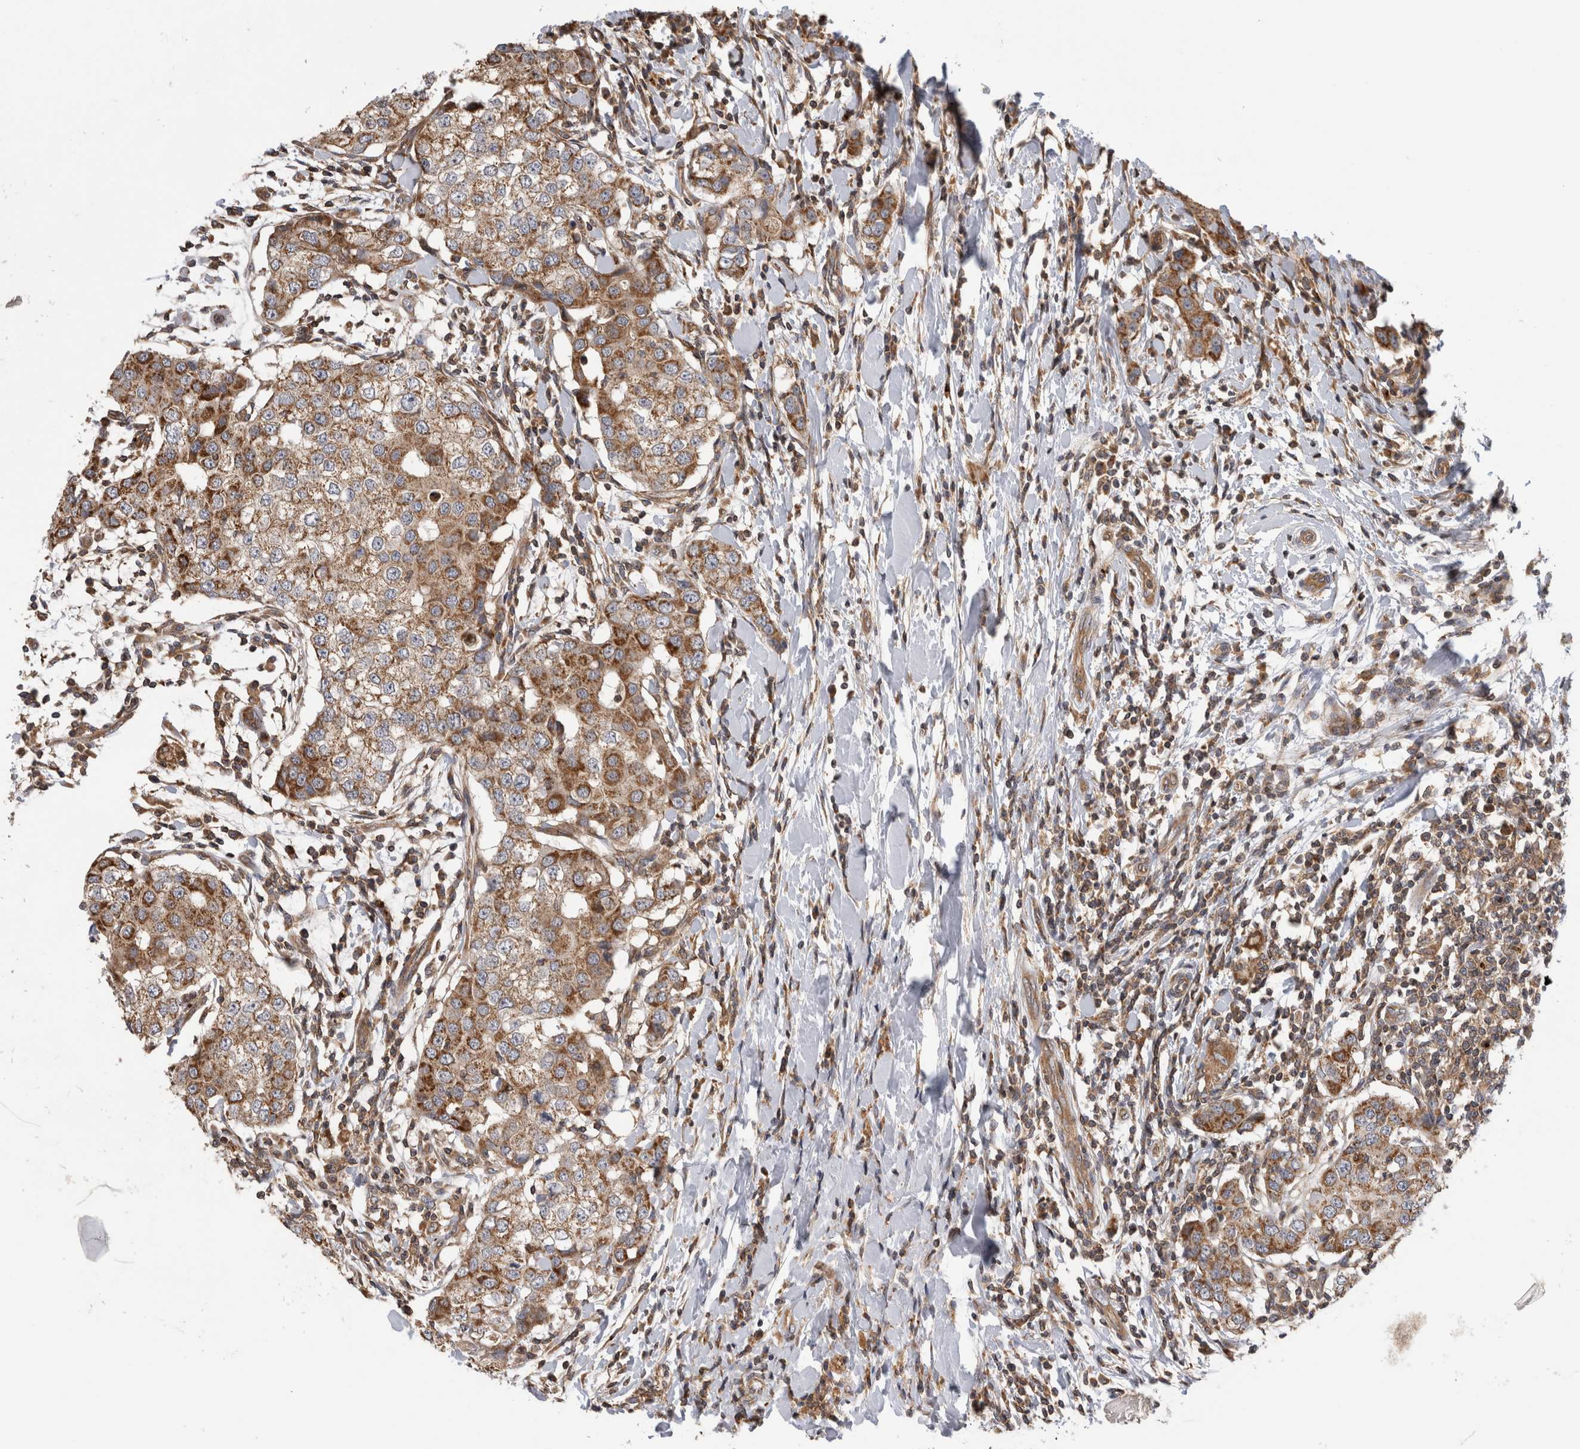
{"staining": {"intensity": "moderate", "quantity": ">75%", "location": "cytoplasmic/membranous"}, "tissue": "breast cancer", "cell_type": "Tumor cells", "image_type": "cancer", "snomed": [{"axis": "morphology", "description": "Duct carcinoma"}, {"axis": "topography", "description": "Breast"}], "caption": "Immunohistochemical staining of breast infiltrating ductal carcinoma demonstrates moderate cytoplasmic/membranous protein expression in approximately >75% of tumor cells. The staining was performed using DAB (3,3'-diaminobenzidine) to visualize the protein expression in brown, while the nuclei were stained in blue with hematoxylin (Magnification: 20x).", "gene": "GRIK2", "patient": {"sex": "female", "age": 27}}